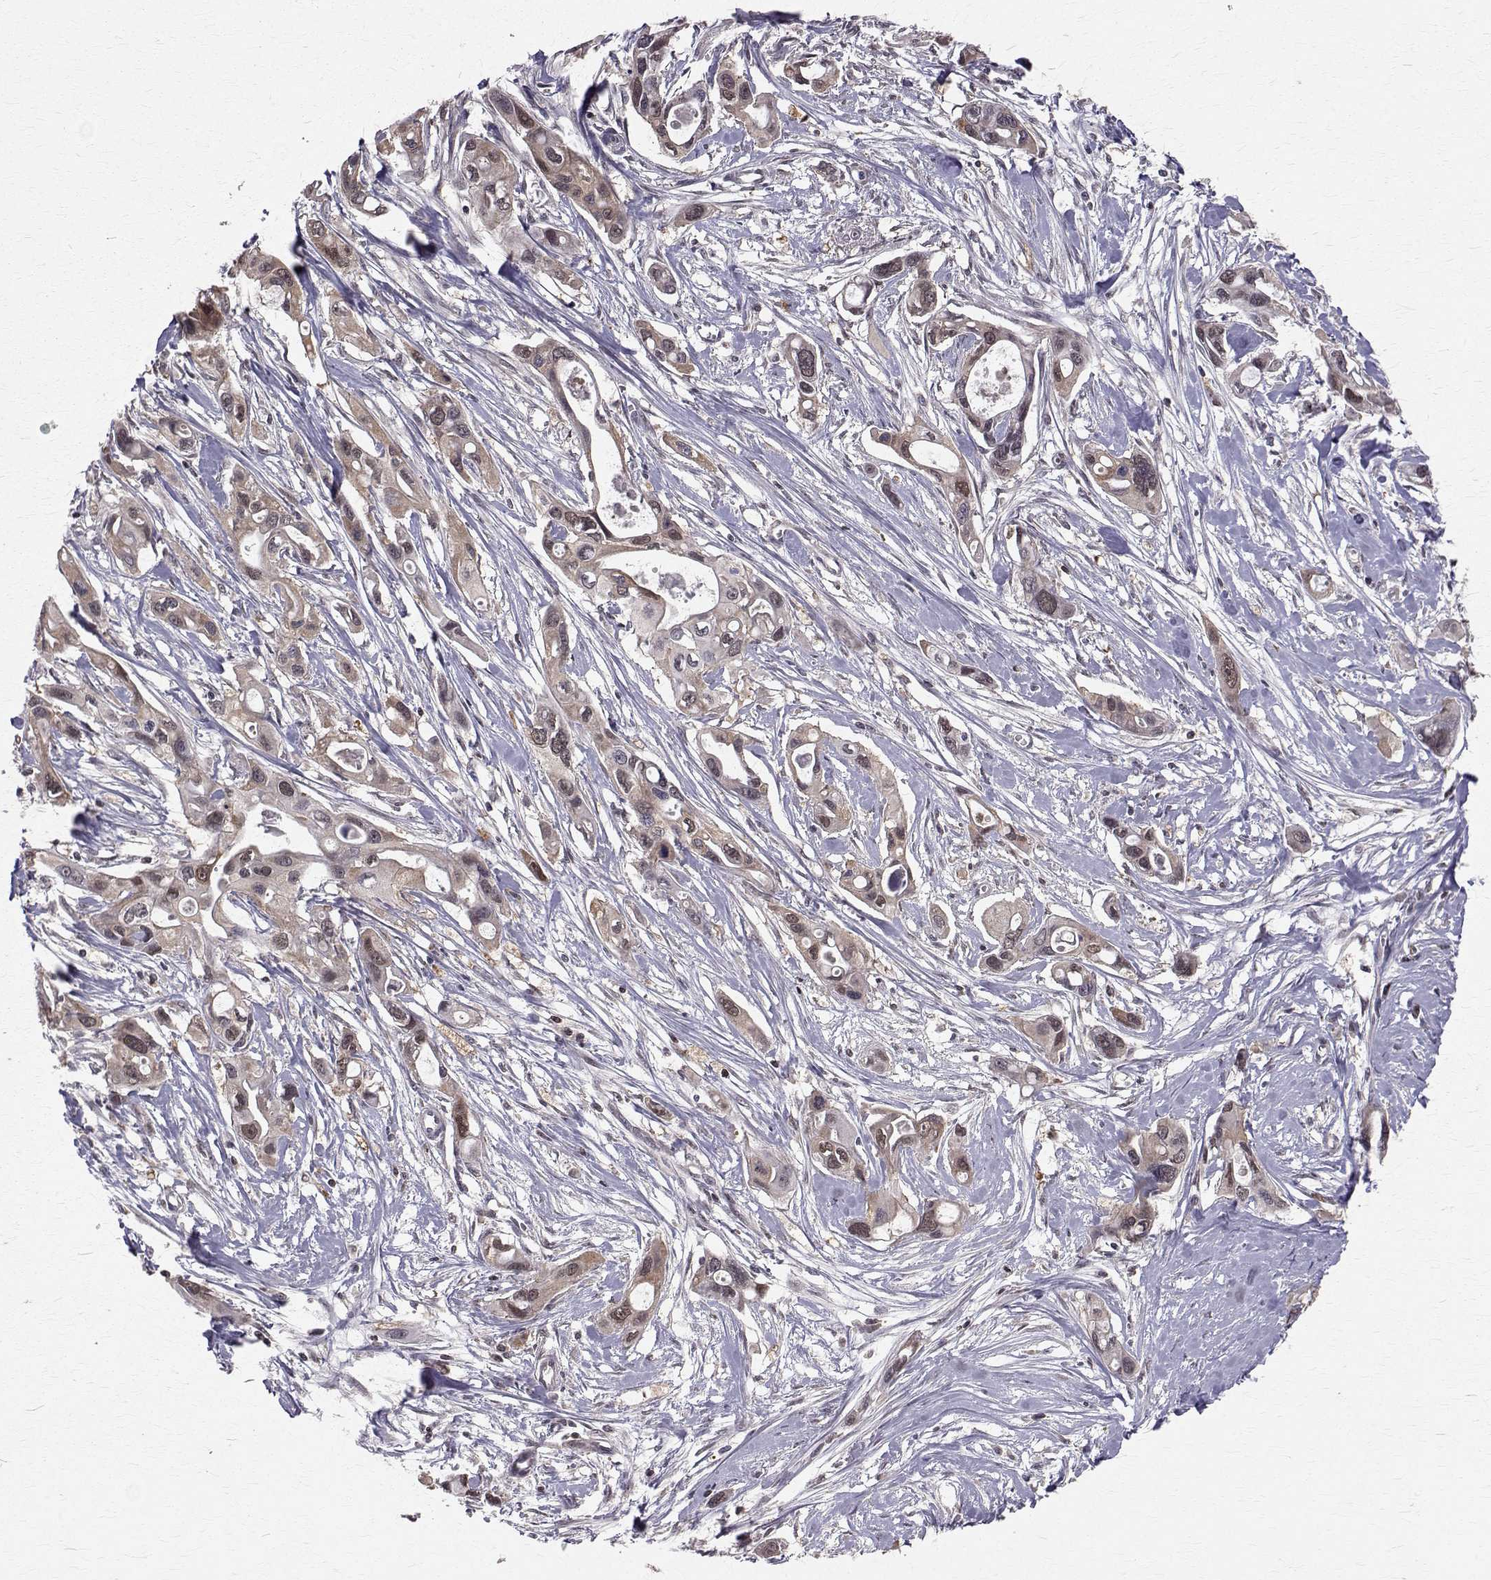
{"staining": {"intensity": "weak", "quantity": ">75%", "location": "nuclear"}, "tissue": "pancreatic cancer", "cell_type": "Tumor cells", "image_type": "cancer", "snomed": [{"axis": "morphology", "description": "Adenocarcinoma, NOS"}, {"axis": "topography", "description": "Pancreas"}], "caption": "Weak nuclear protein expression is identified in about >75% of tumor cells in pancreatic cancer.", "gene": "NIF3L1", "patient": {"sex": "male", "age": 60}}